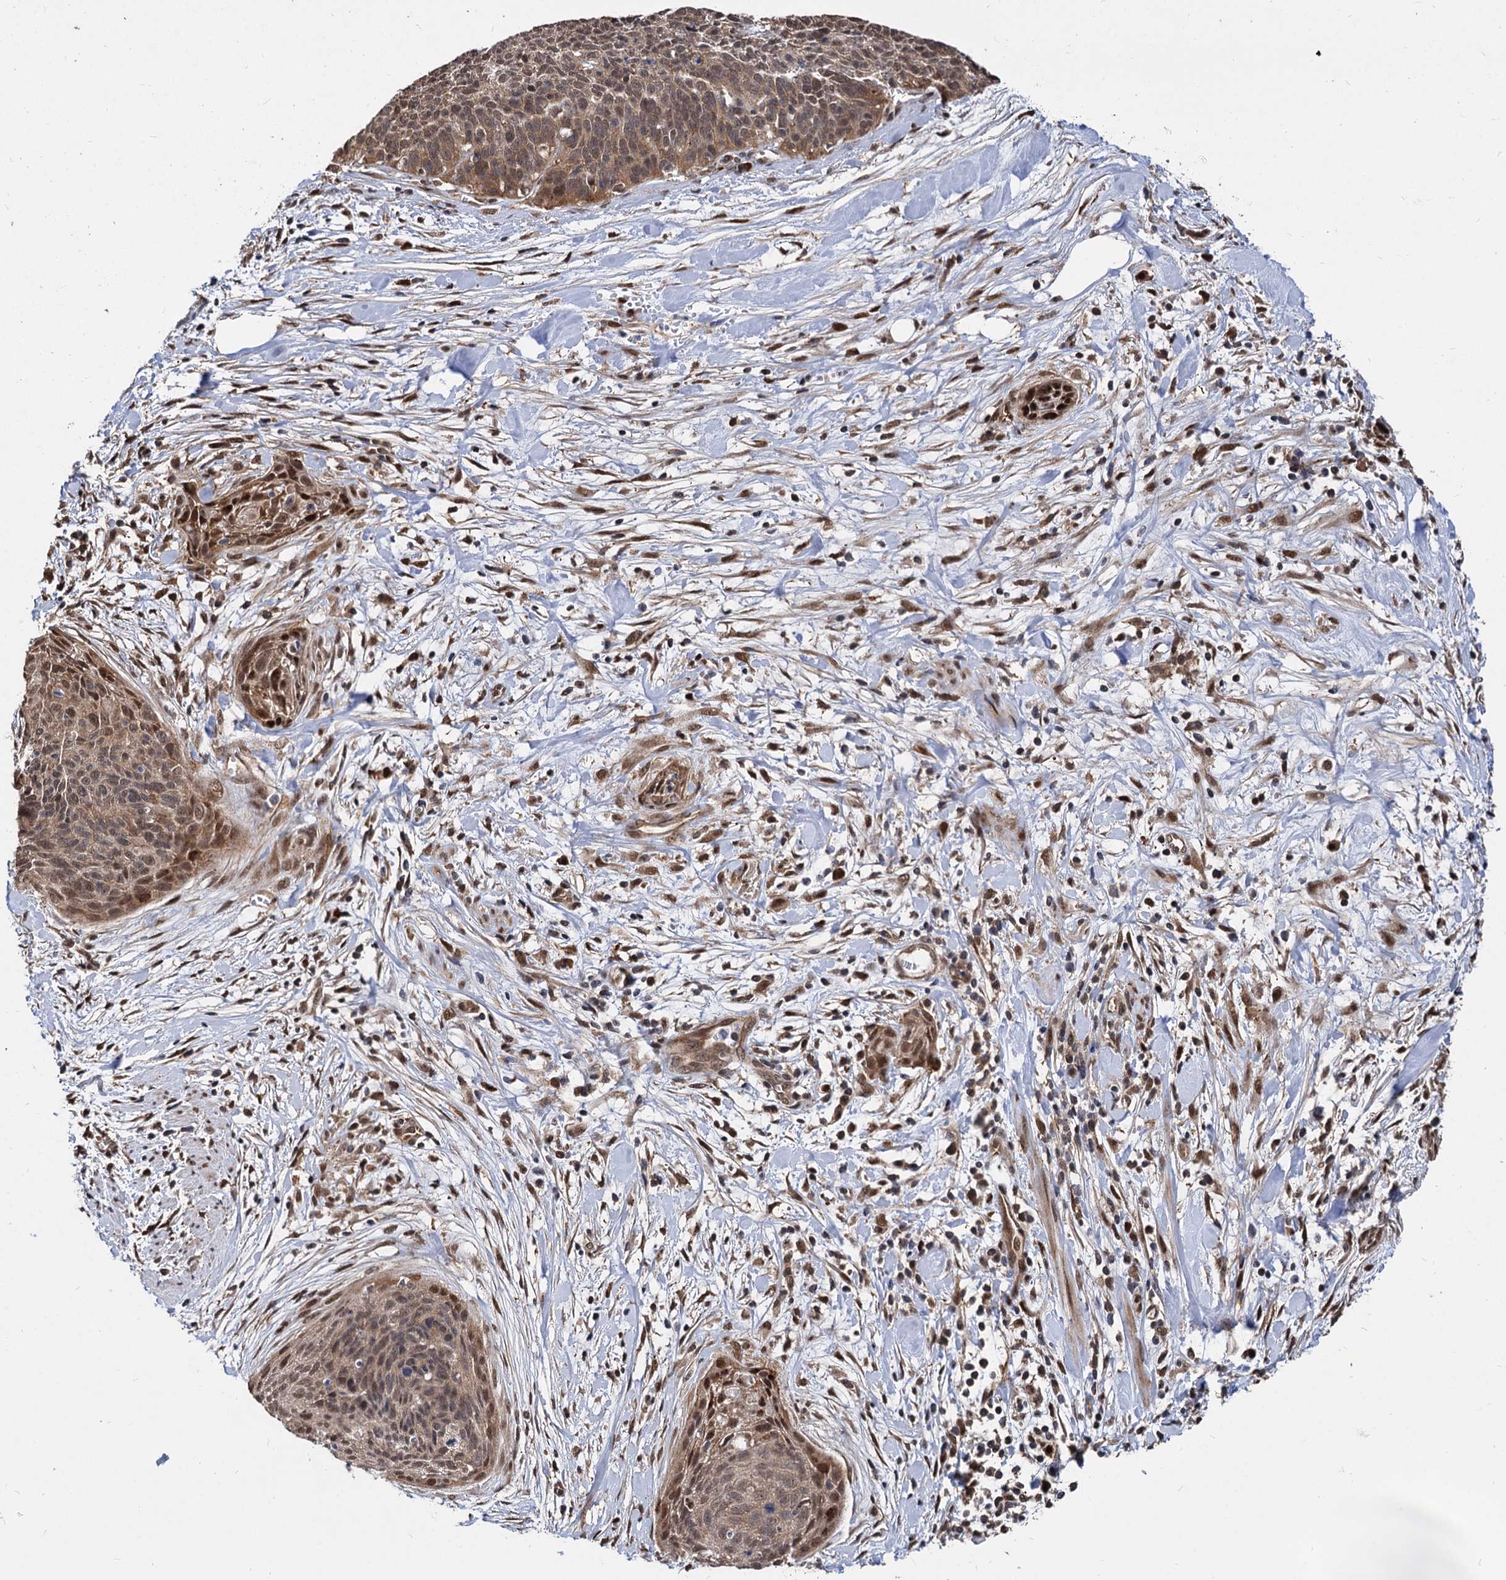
{"staining": {"intensity": "moderate", "quantity": ">75%", "location": "cytoplasmic/membranous,nuclear"}, "tissue": "cervical cancer", "cell_type": "Tumor cells", "image_type": "cancer", "snomed": [{"axis": "morphology", "description": "Squamous cell carcinoma, NOS"}, {"axis": "topography", "description": "Cervix"}], "caption": "Tumor cells demonstrate moderate cytoplasmic/membranous and nuclear positivity in about >75% of cells in cervical cancer (squamous cell carcinoma).", "gene": "PSMD4", "patient": {"sex": "female", "age": 55}}